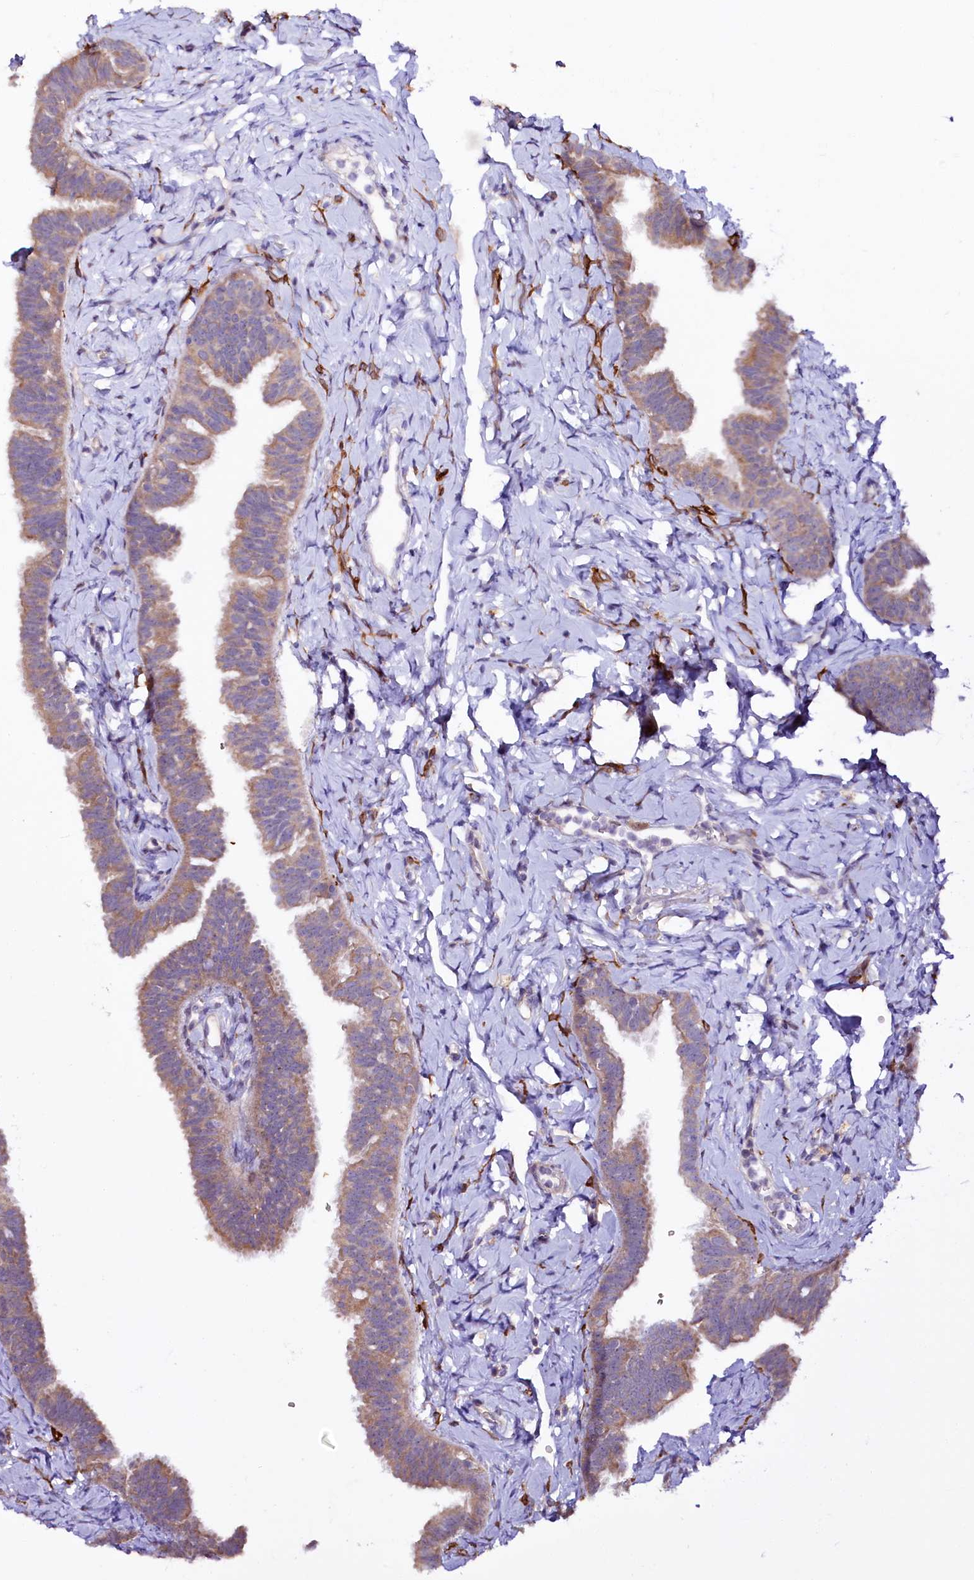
{"staining": {"intensity": "moderate", "quantity": ">75%", "location": "cytoplasmic/membranous"}, "tissue": "fallopian tube", "cell_type": "Glandular cells", "image_type": "normal", "snomed": [{"axis": "morphology", "description": "Normal tissue, NOS"}, {"axis": "topography", "description": "Fallopian tube"}], "caption": "Glandular cells reveal medium levels of moderate cytoplasmic/membranous positivity in about >75% of cells in unremarkable human fallopian tube.", "gene": "CEP295", "patient": {"sex": "female", "age": 65}}